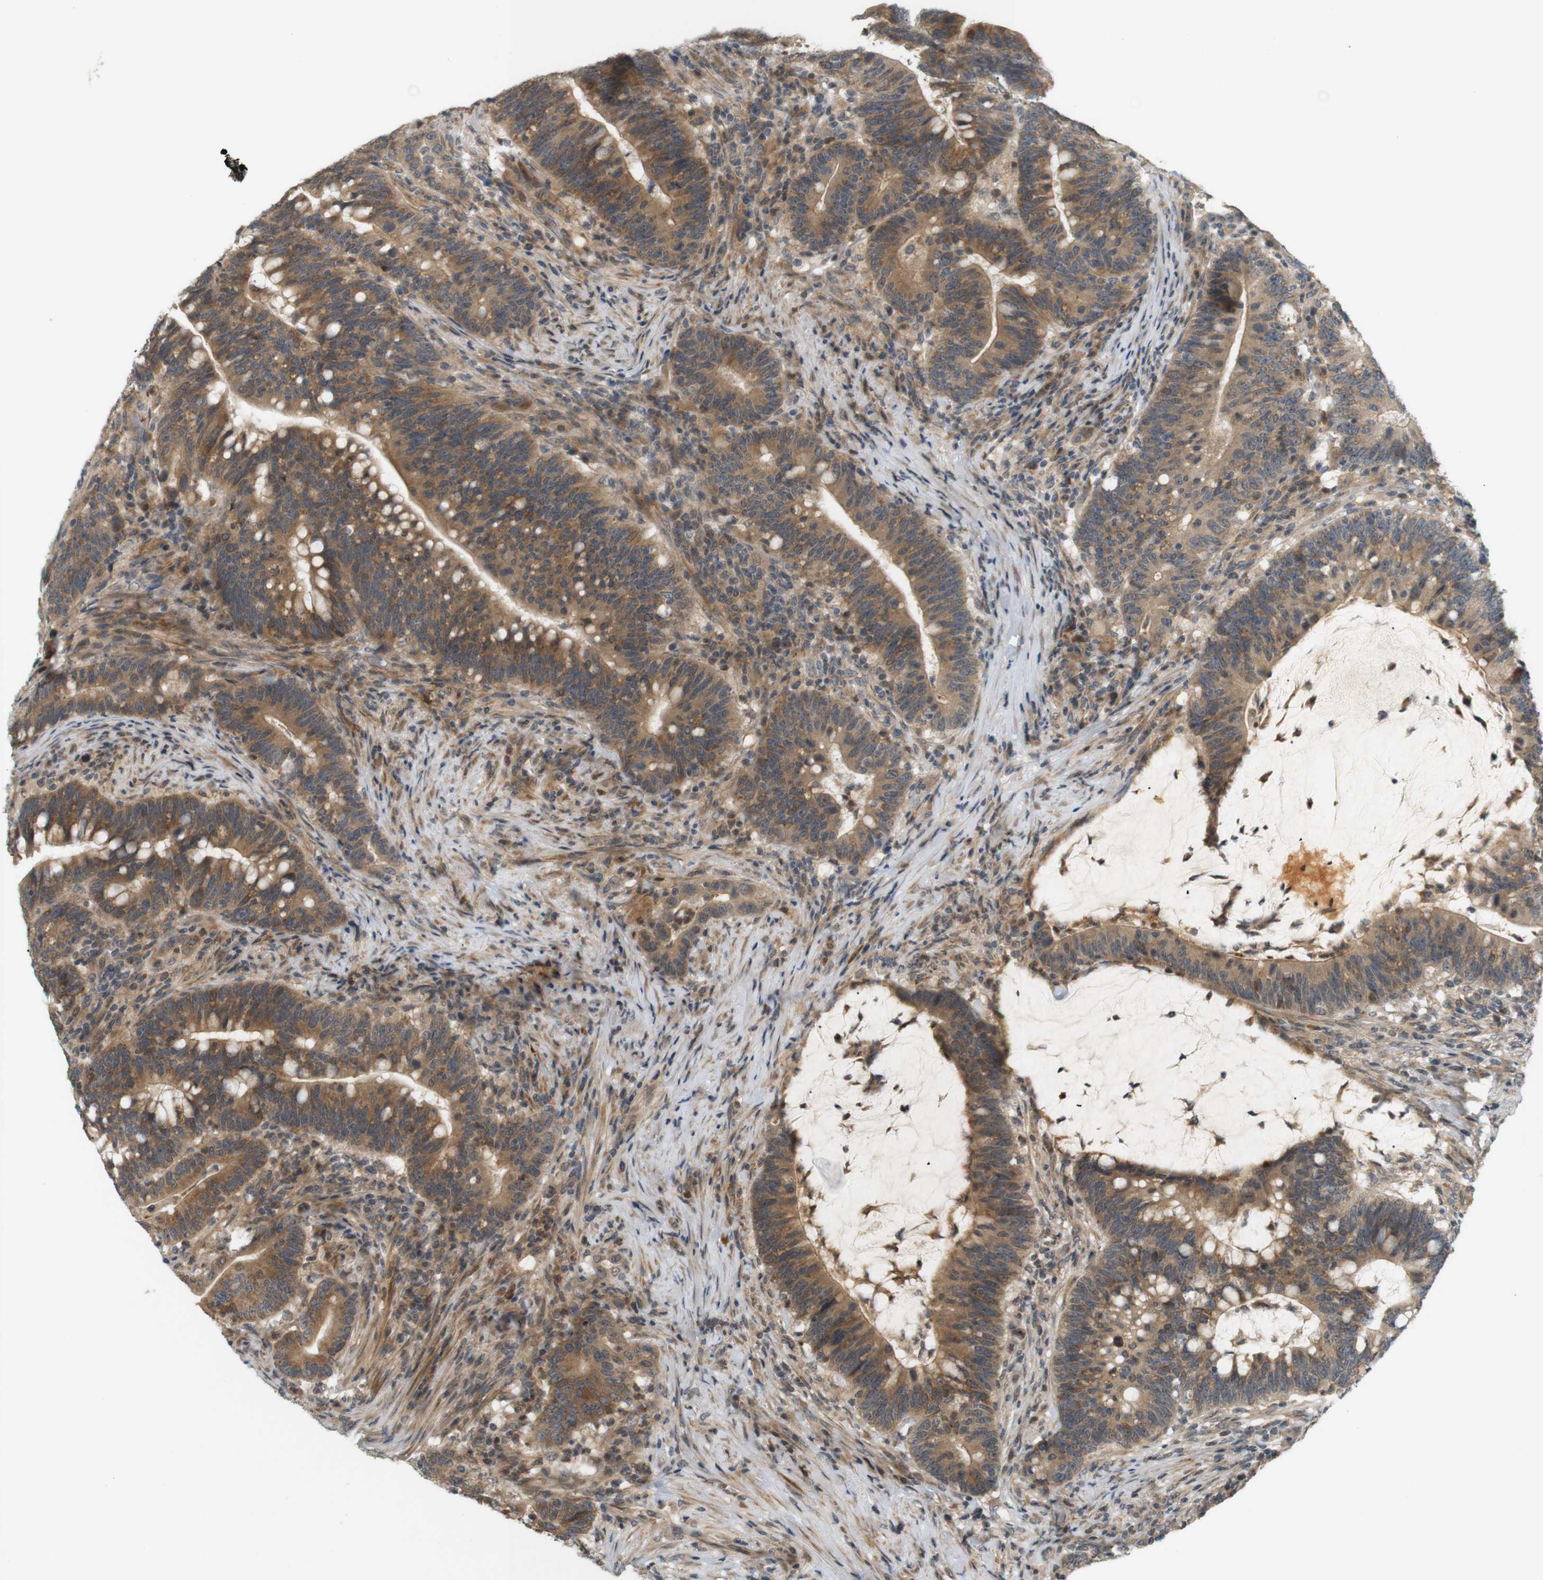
{"staining": {"intensity": "moderate", "quantity": ">75%", "location": "cytoplasmic/membranous"}, "tissue": "colorectal cancer", "cell_type": "Tumor cells", "image_type": "cancer", "snomed": [{"axis": "morphology", "description": "Normal tissue, NOS"}, {"axis": "morphology", "description": "Adenocarcinoma, NOS"}, {"axis": "topography", "description": "Colon"}], "caption": "Moderate cytoplasmic/membranous expression for a protein is seen in about >75% of tumor cells of adenocarcinoma (colorectal) using immunohistochemistry (IHC).", "gene": "SOCS6", "patient": {"sex": "female", "age": 66}}